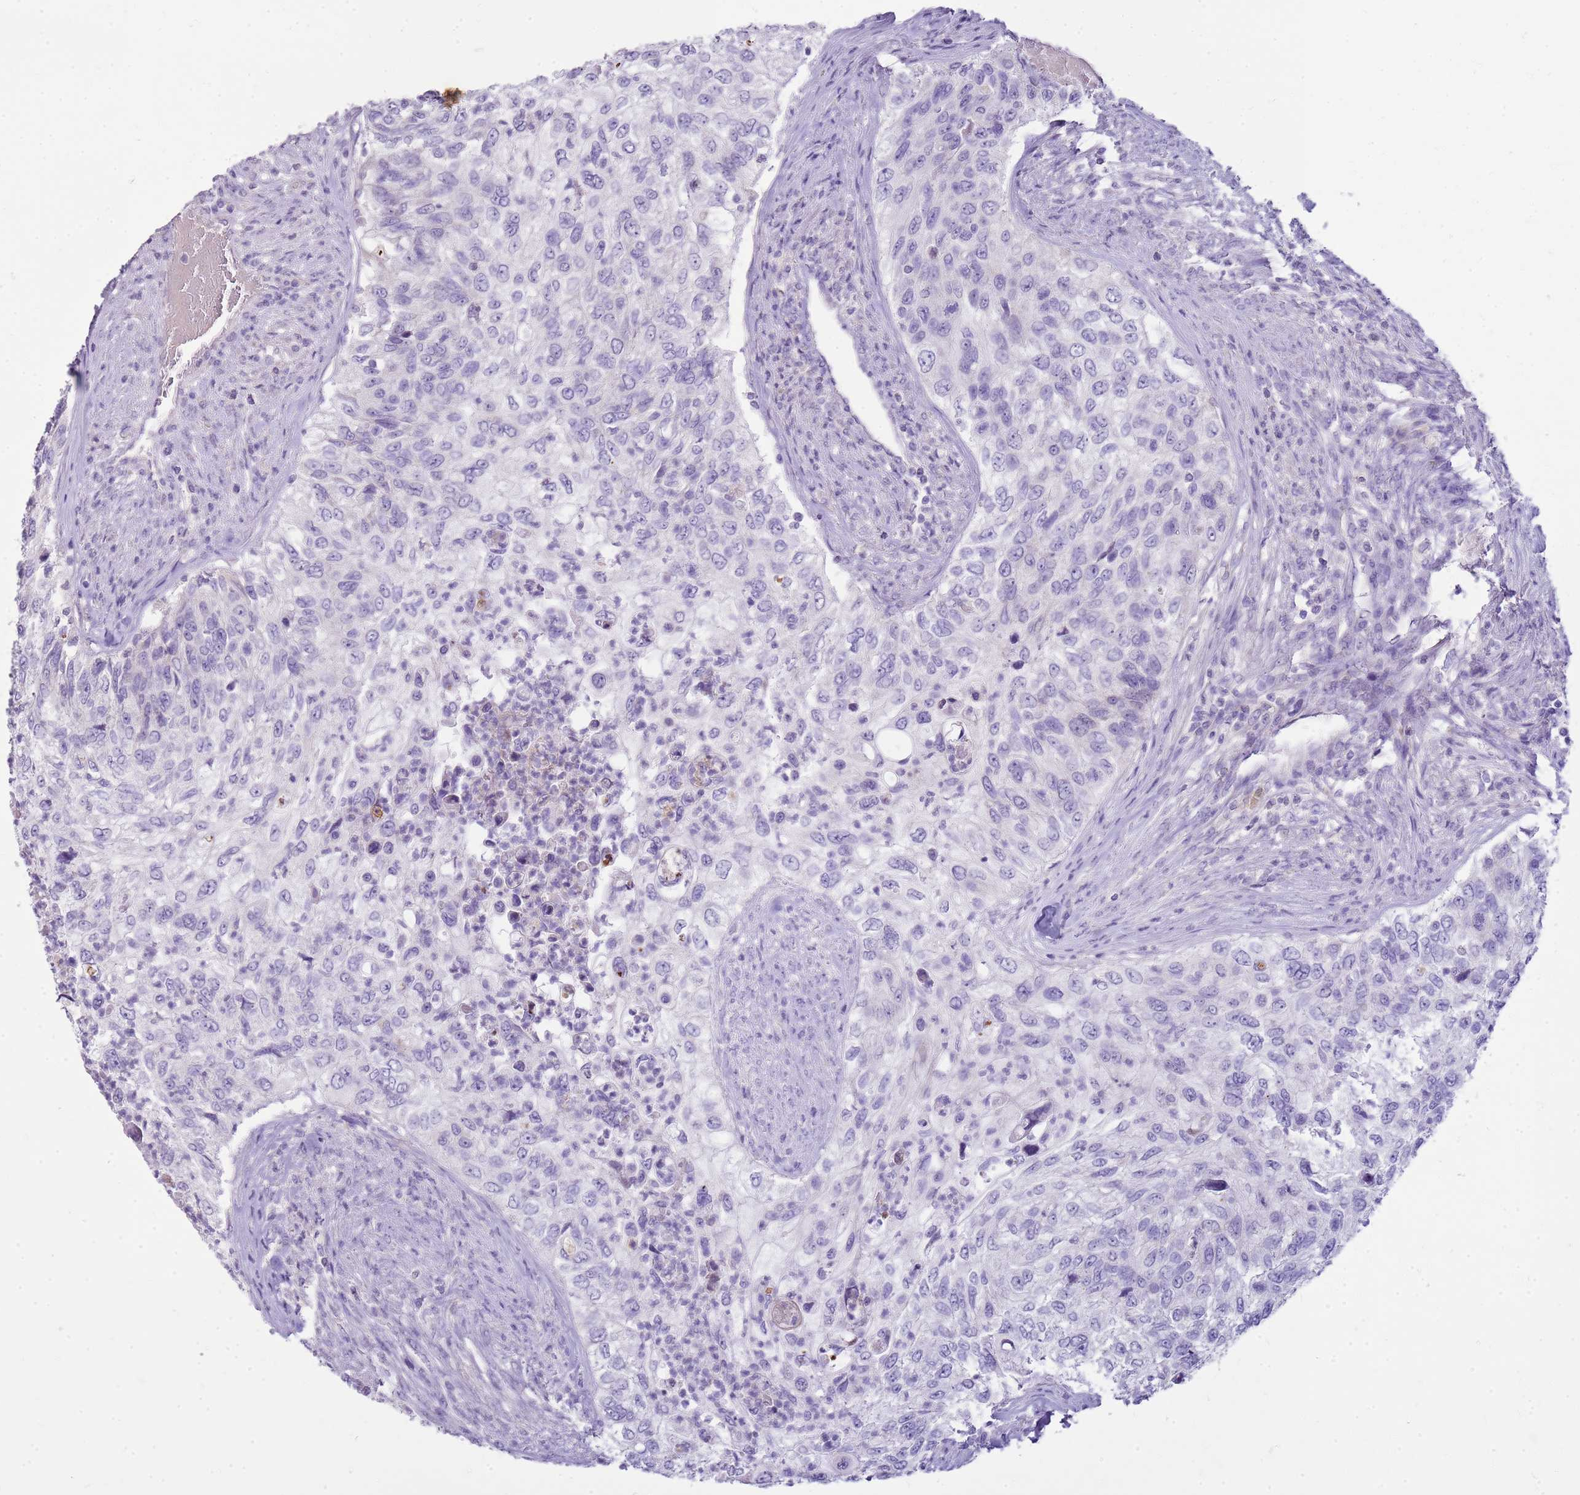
{"staining": {"intensity": "negative", "quantity": "none", "location": "none"}, "tissue": "urothelial cancer", "cell_type": "Tumor cells", "image_type": "cancer", "snomed": [{"axis": "morphology", "description": "Urothelial carcinoma, High grade"}, {"axis": "topography", "description": "Urinary bladder"}], "caption": "High power microscopy photomicrograph of an immunohistochemistry (IHC) photomicrograph of urothelial cancer, revealing no significant expression in tumor cells.", "gene": "FABP2", "patient": {"sex": "female", "age": 60}}